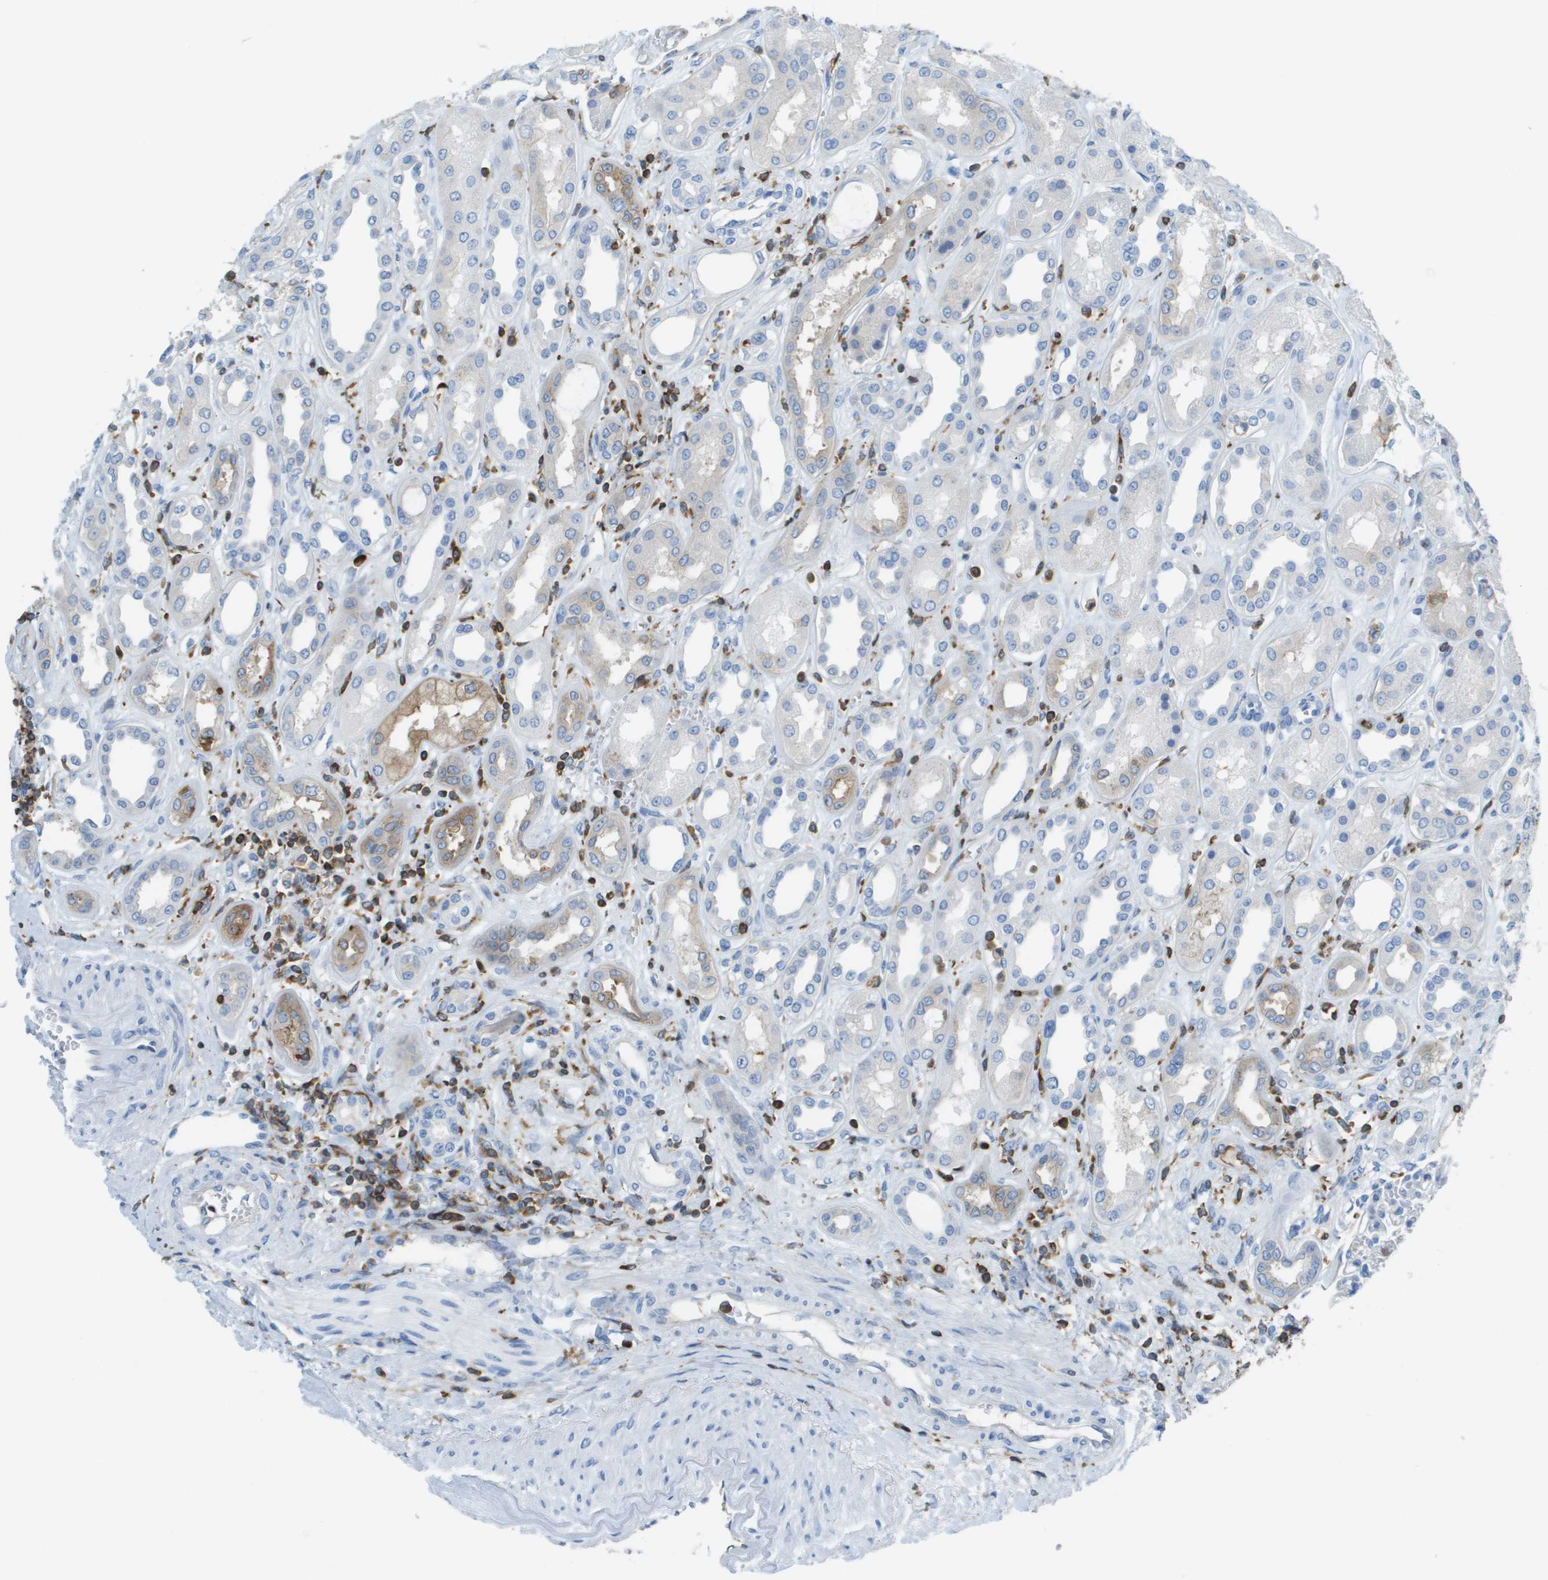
{"staining": {"intensity": "negative", "quantity": "none", "location": "none"}, "tissue": "kidney", "cell_type": "Cells in glomeruli", "image_type": "normal", "snomed": [{"axis": "morphology", "description": "Normal tissue, NOS"}, {"axis": "topography", "description": "Kidney"}], "caption": "Photomicrograph shows no protein expression in cells in glomeruli of normal kidney.", "gene": "APBB1IP", "patient": {"sex": "male", "age": 59}}